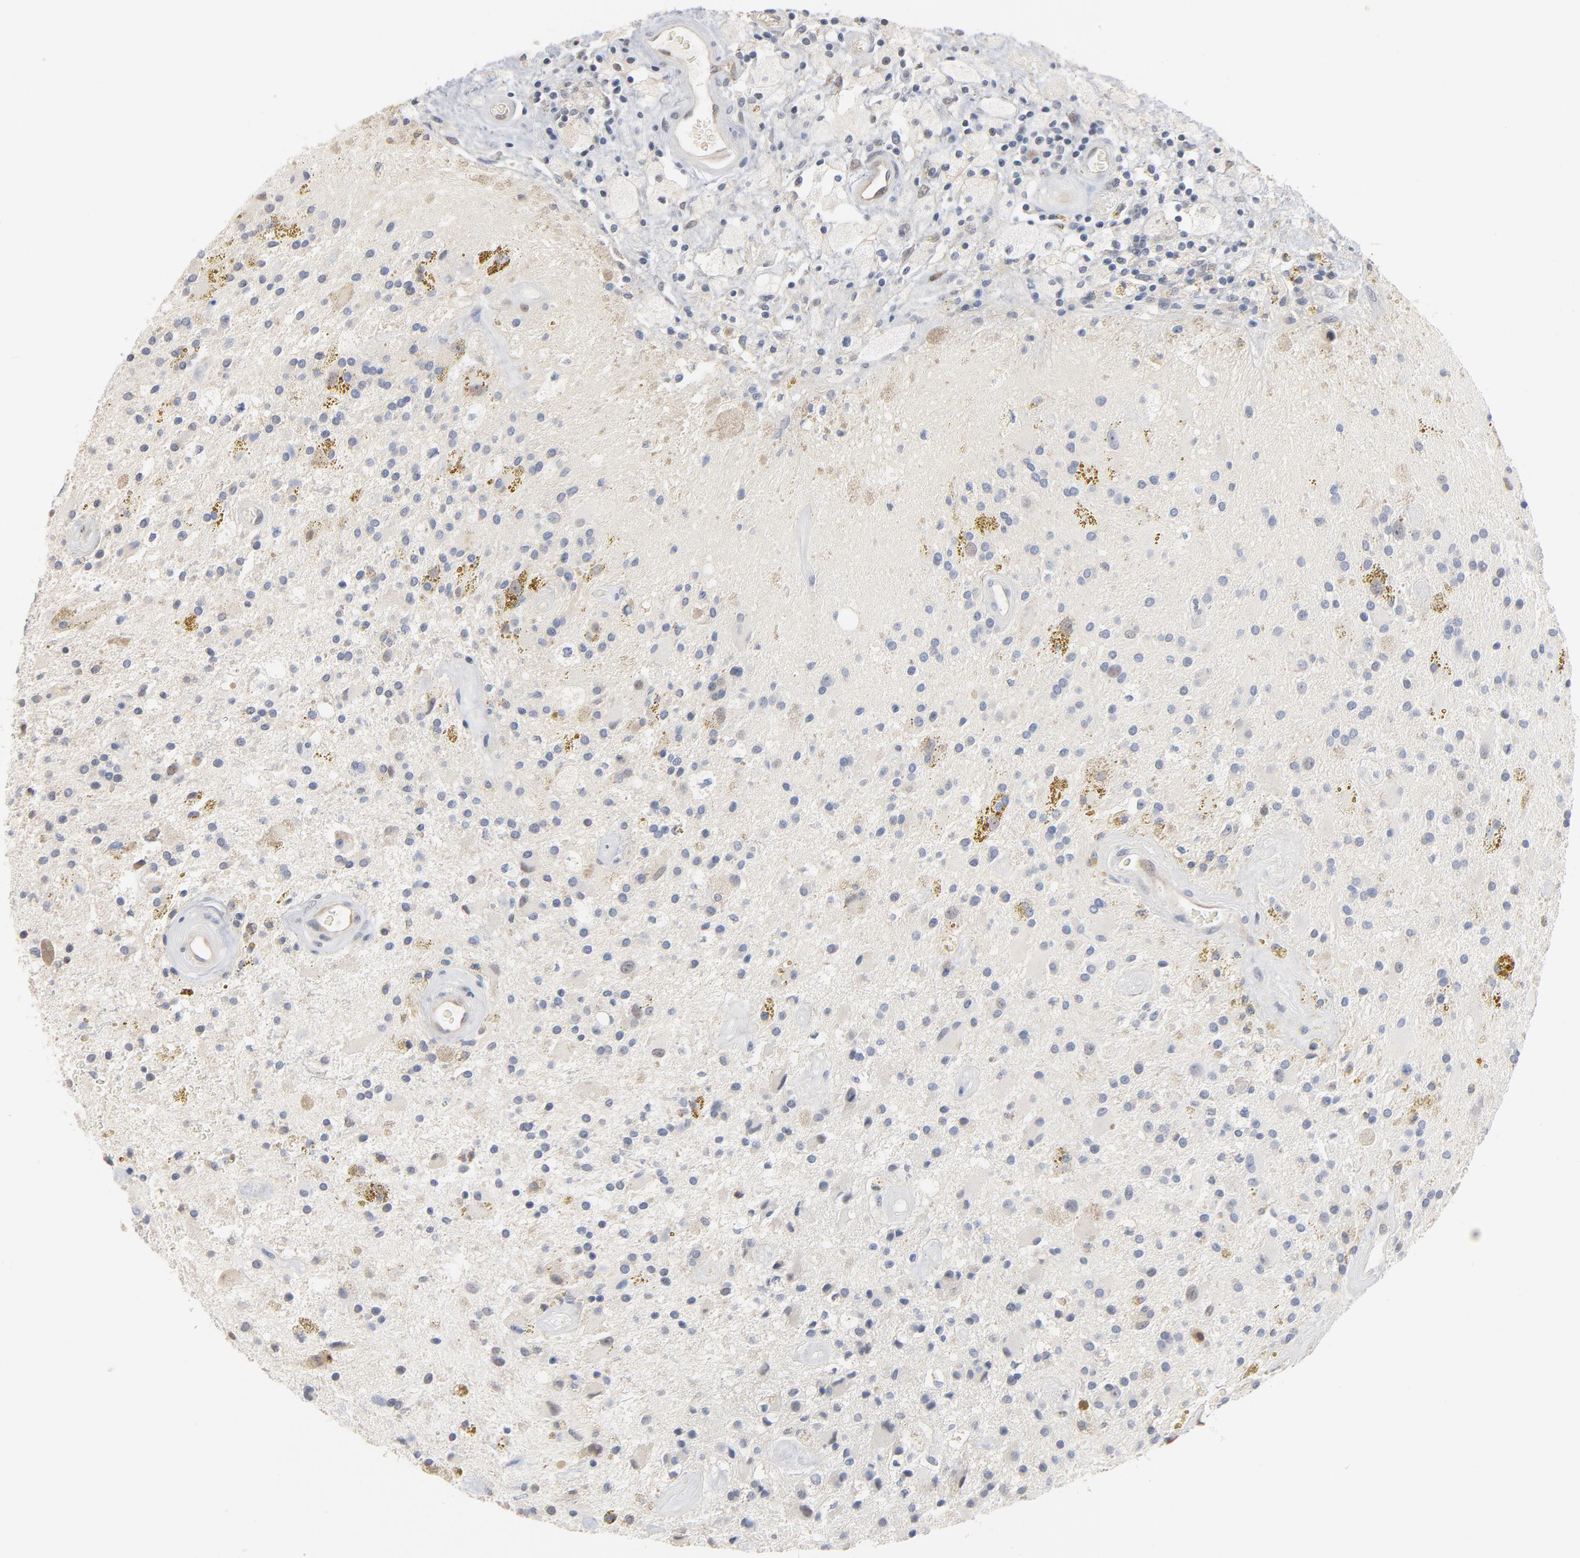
{"staining": {"intensity": "negative", "quantity": "none", "location": "none"}, "tissue": "glioma", "cell_type": "Tumor cells", "image_type": "cancer", "snomed": [{"axis": "morphology", "description": "Glioma, malignant, Low grade"}, {"axis": "topography", "description": "Brain"}], "caption": "Immunohistochemistry (IHC) of human glioma reveals no expression in tumor cells.", "gene": "EPCAM", "patient": {"sex": "male", "age": 58}}